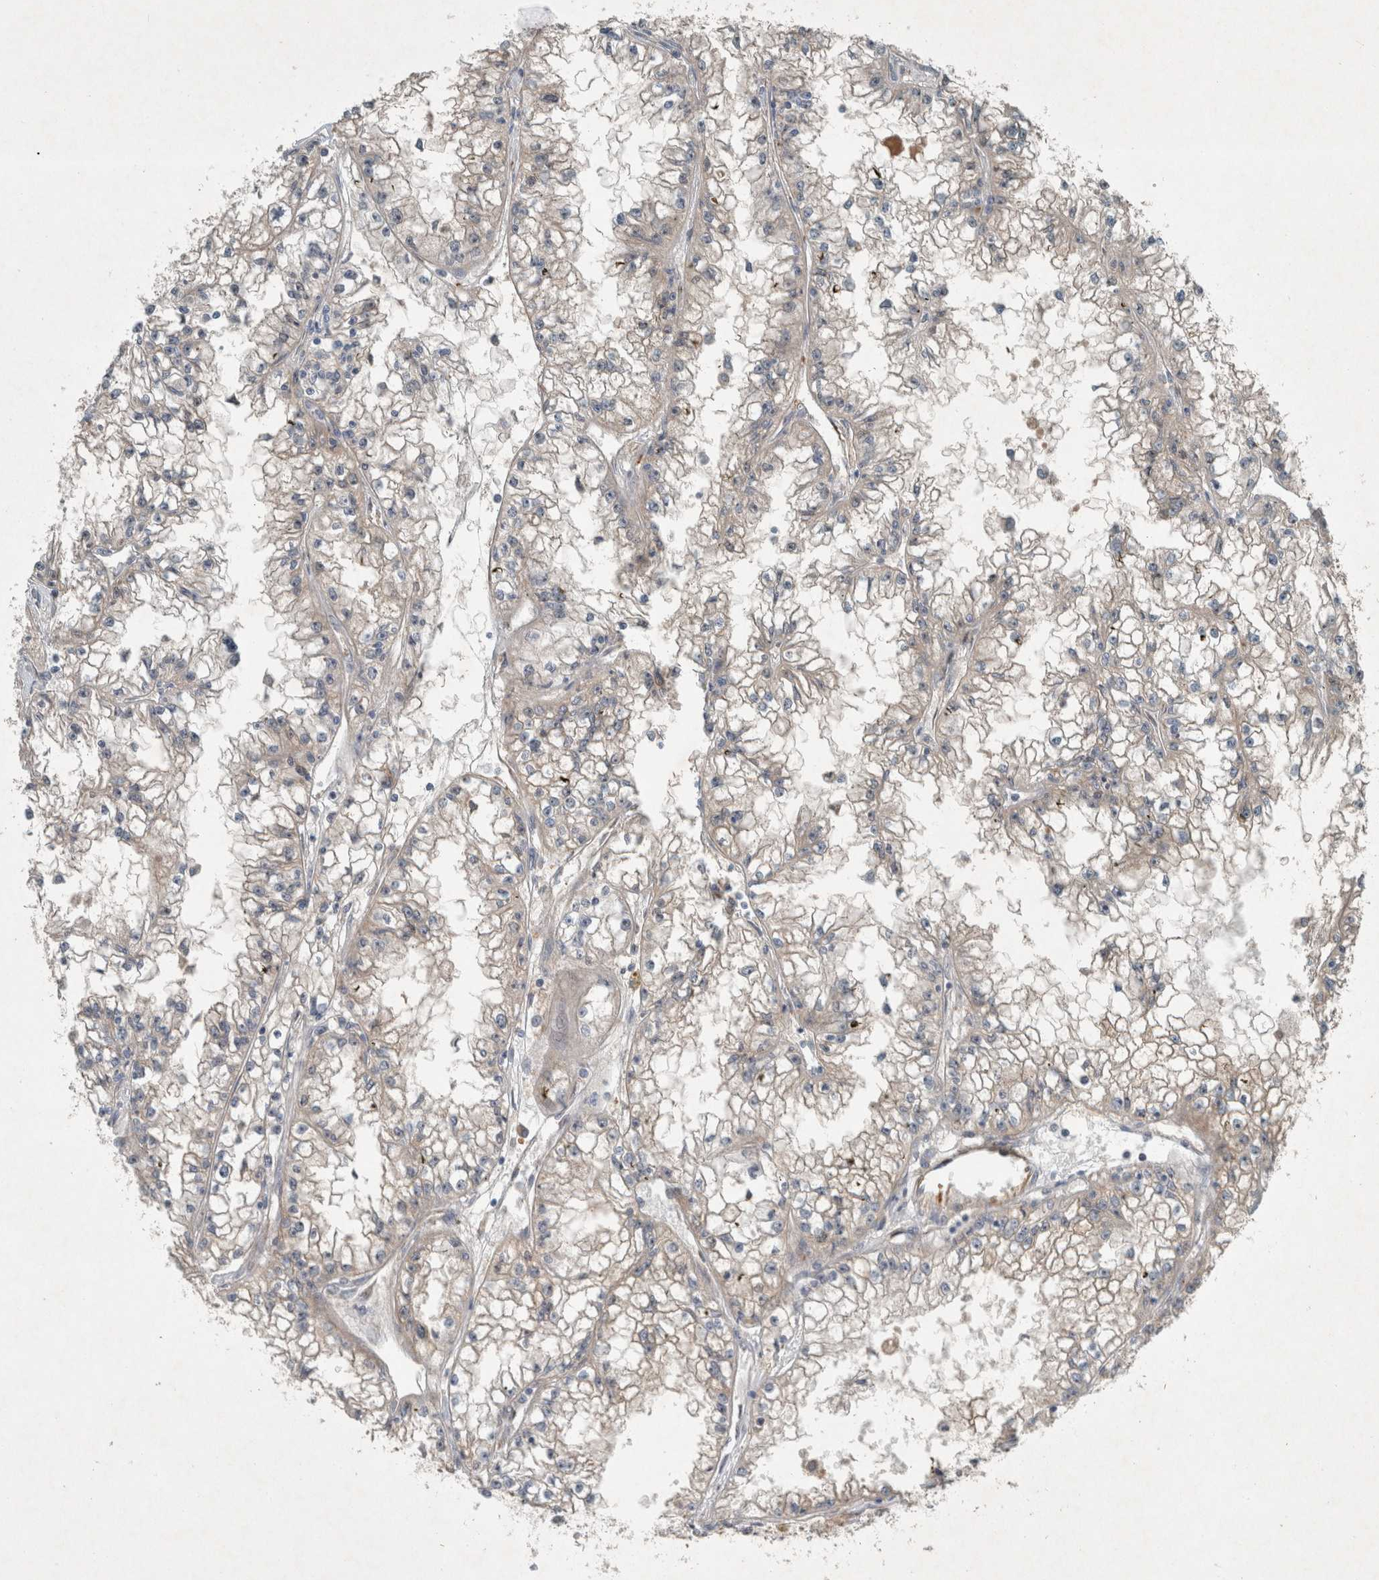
{"staining": {"intensity": "weak", "quantity": "<25%", "location": "cytoplasmic/membranous"}, "tissue": "renal cancer", "cell_type": "Tumor cells", "image_type": "cancer", "snomed": [{"axis": "morphology", "description": "Adenocarcinoma, NOS"}, {"axis": "topography", "description": "Kidney"}], "caption": "IHC of renal cancer reveals no staining in tumor cells.", "gene": "RALGDS", "patient": {"sex": "male", "age": 56}}